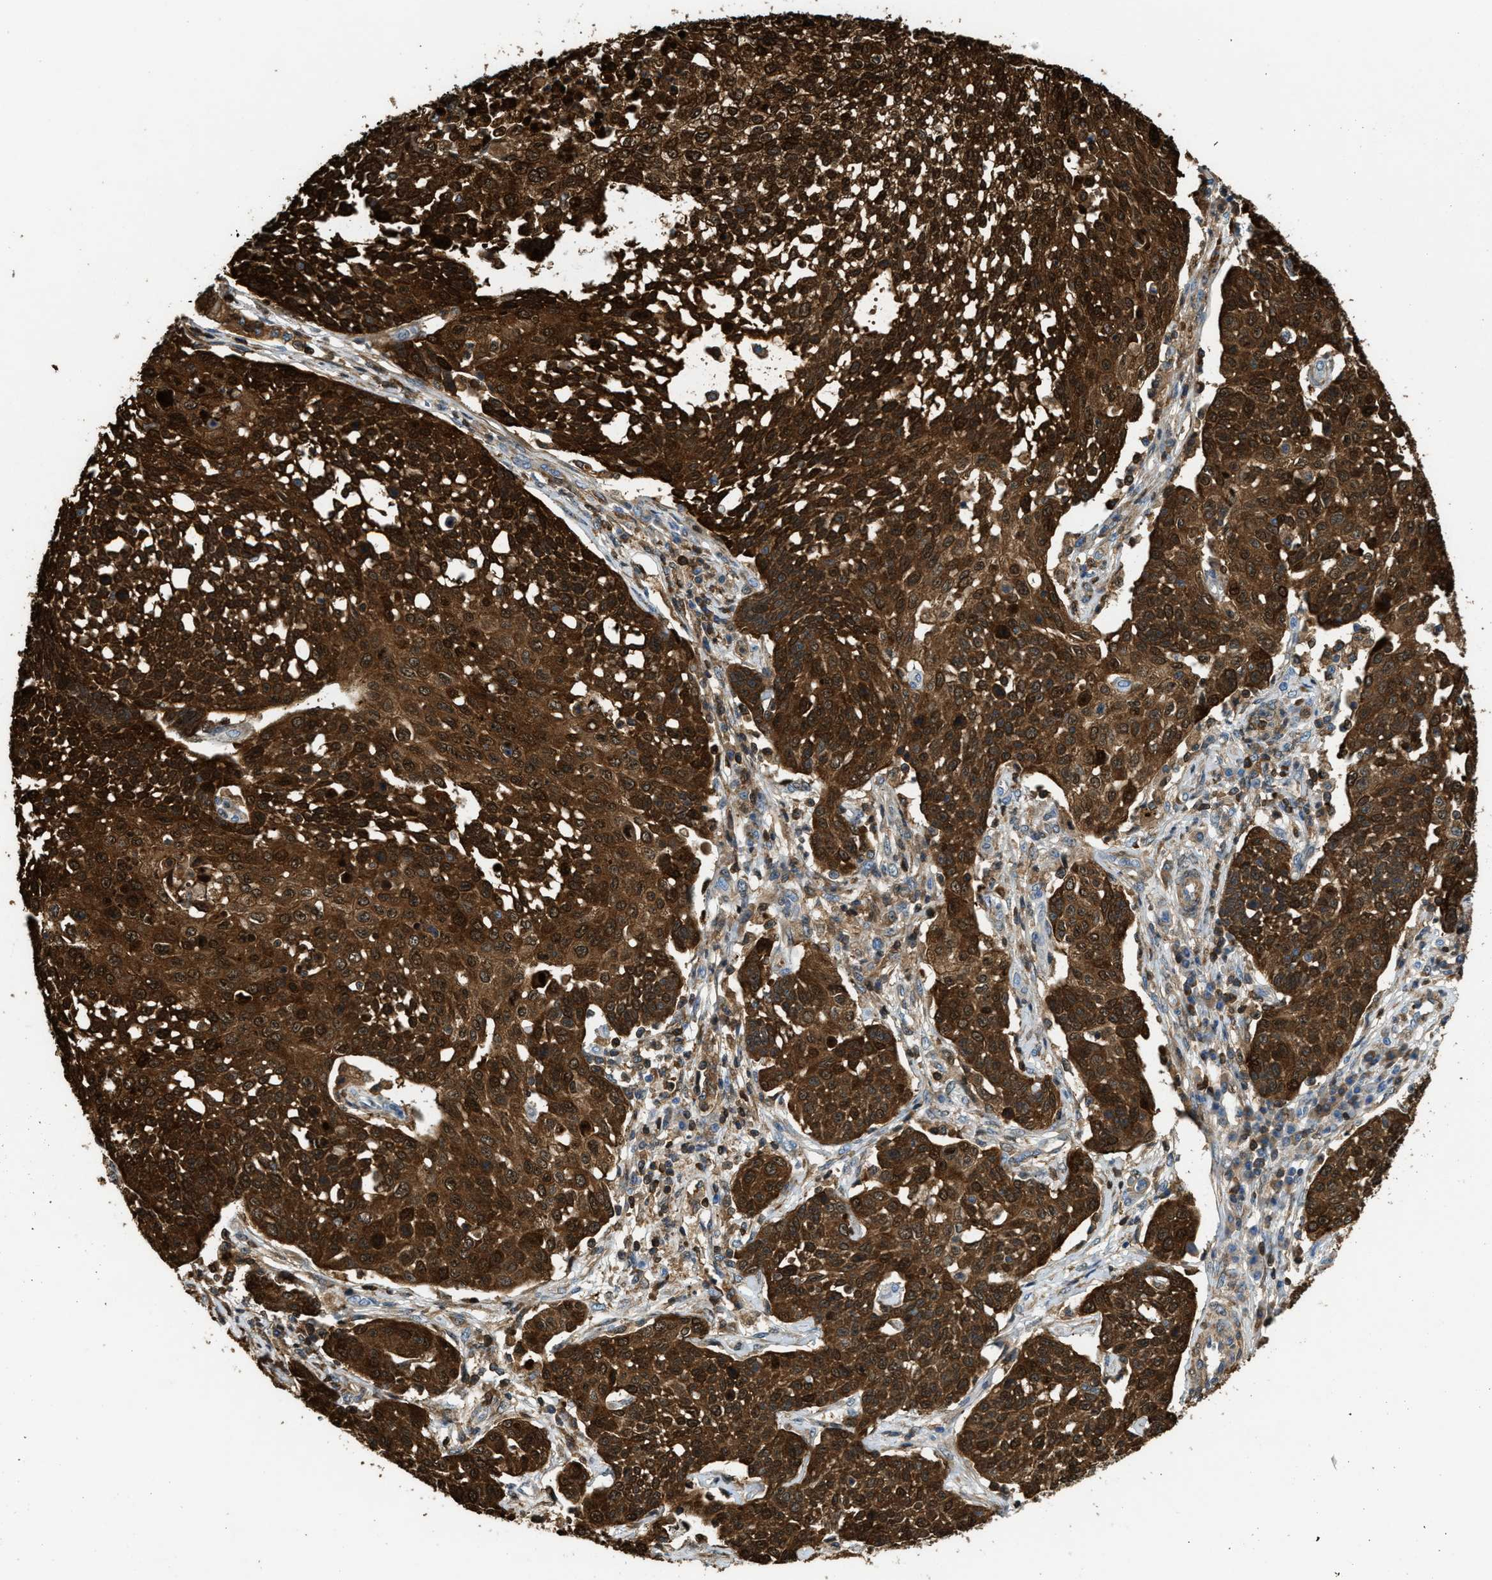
{"staining": {"intensity": "strong", "quantity": ">75%", "location": "cytoplasmic/membranous"}, "tissue": "cervical cancer", "cell_type": "Tumor cells", "image_type": "cancer", "snomed": [{"axis": "morphology", "description": "Squamous cell carcinoma, NOS"}, {"axis": "topography", "description": "Cervix"}], "caption": "This photomicrograph reveals immunohistochemistry (IHC) staining of human squamous cell carcinoma (cervical), with high strong cytoplasmic/membranous staining in approximately >75% of tumor cells.", "gene": "SERPINB5", "patient": {"sex": "female", "age": 34}}